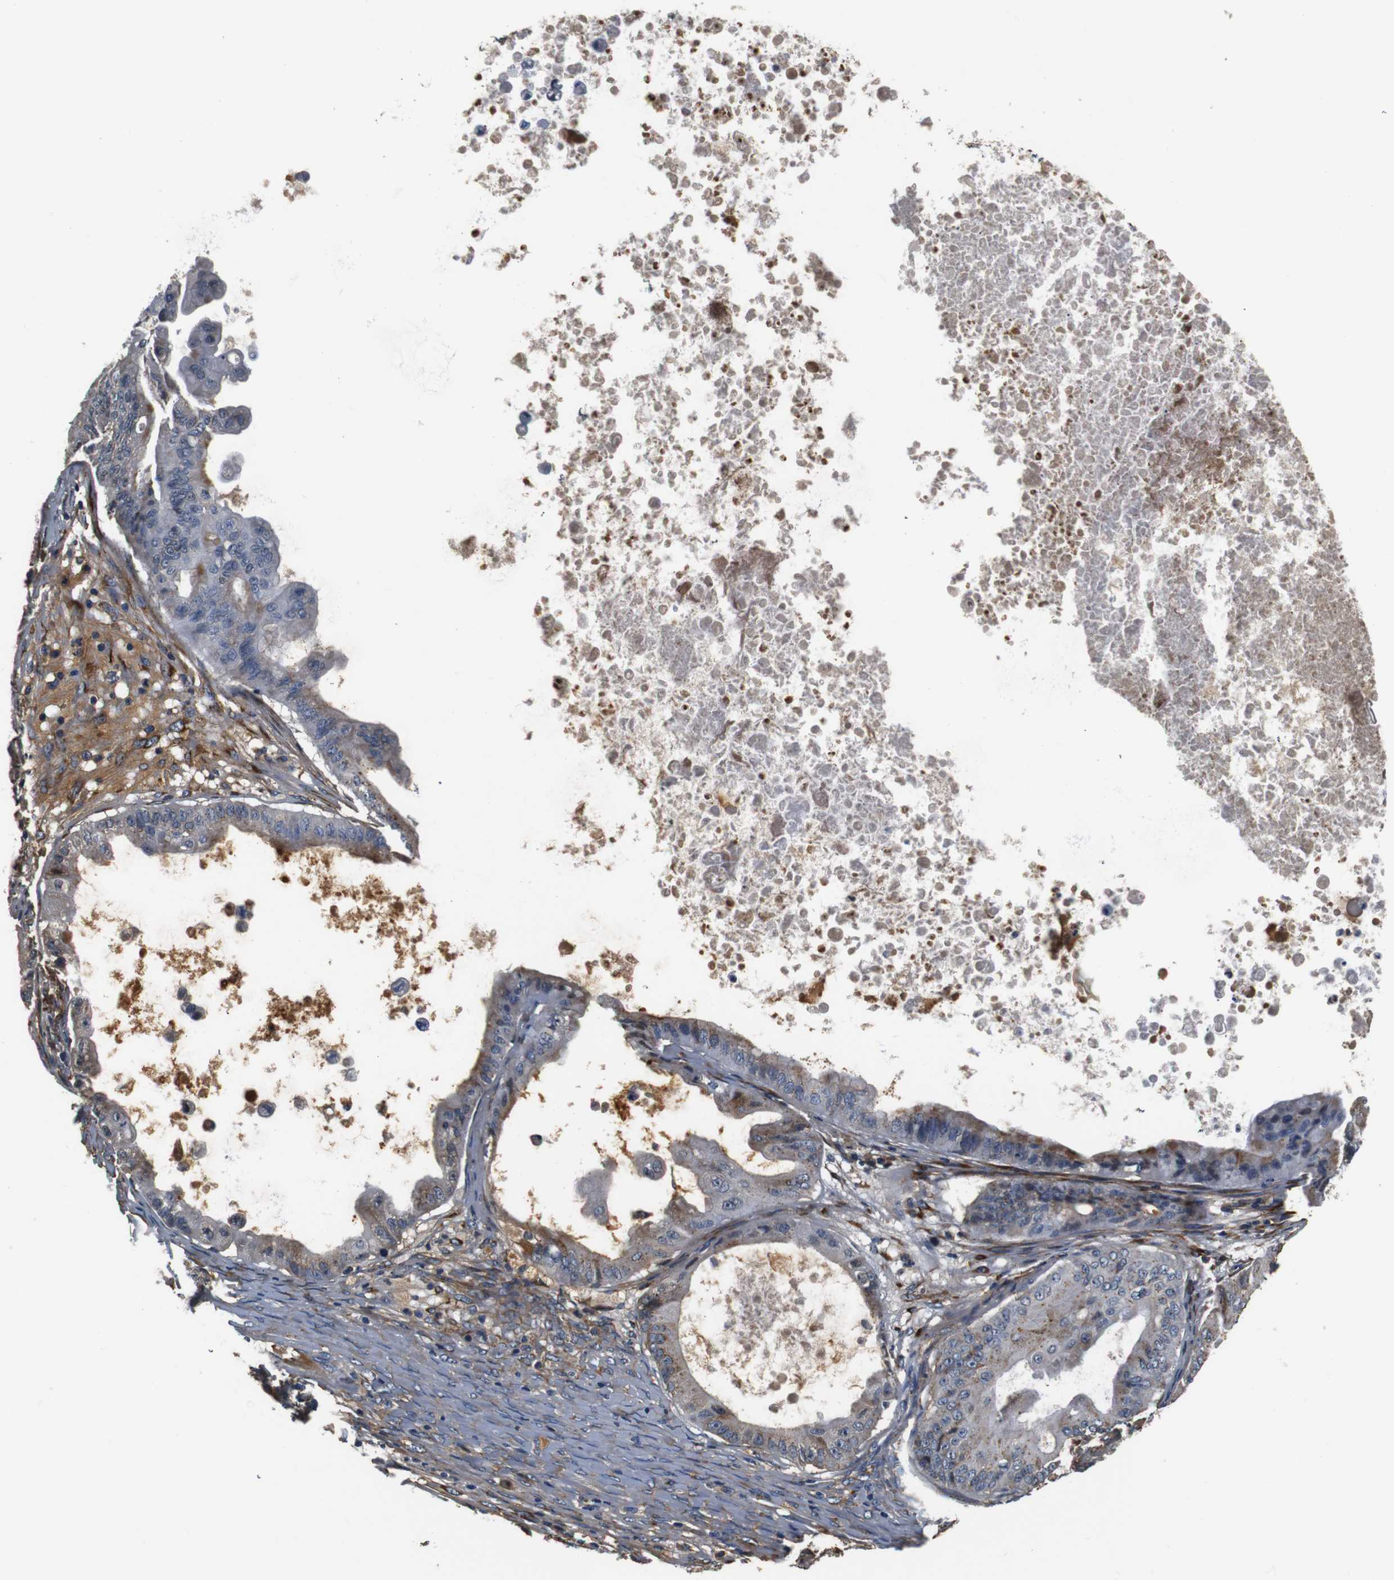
{"staining": {"intensity": "moderate", "quantity": "25%-75%", "location": "cytoplasmic/membranous"}, "tissue": "ovarian cancer", "cell_type": "Tumor cells", "image_type": "cancer", "snomed": [{"axis": "morphology", "description": "Cystadenocarcinoma, mucinous, NOS"}, {"axis": "topography", "description": "Ovary"}], "caption": "Immunohistochemical staining of ovarian cancer (mucinous cystadenocarcinoma) demonstrates medium levels of moderate cytoplasmic/membranous protein expression in about 25%-75% of tumor cells.", "gene": "COL1A1", "patient": {"sex": "female", "age": 37}}